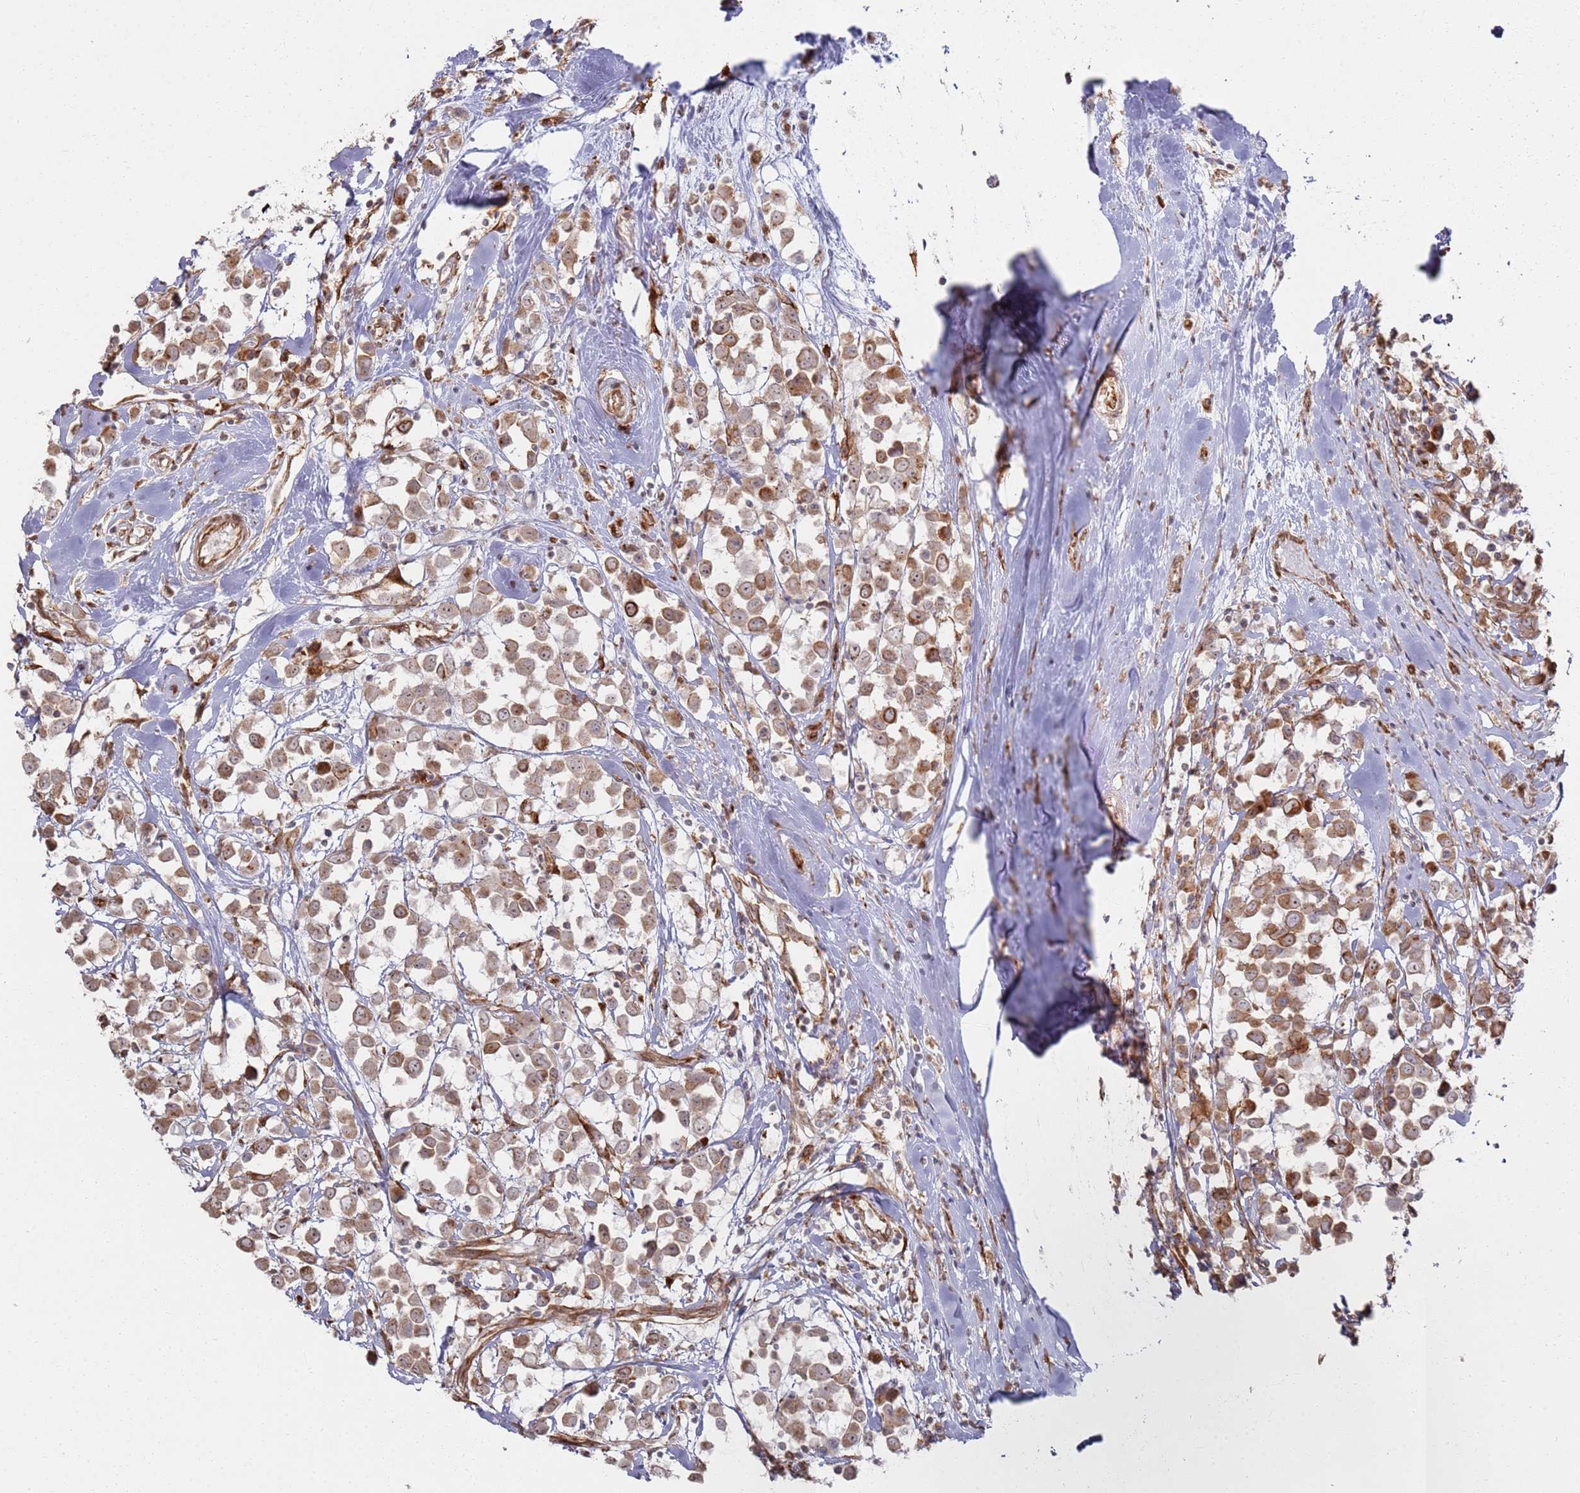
{"staining": {"intensity": "moderate", "quantity": ">75%", "location": "cytoplasmic/membranous"}, "tissue": "breast cancer", "cell_type": "Tumor cells", "image_type": "cancer", "snomed": [{"axis": "morphology", "description": "Duct carcinoma"}, {"axis": "topography", "description": "Breast"}], "caption": "Moderate cytoplasmic/membranous positivity is present in about >75% of tumor cells in breast intraductal carcinoma. The protein is shown in brown color, while the nuclei are stained blue.", "gene": "PHF21A", "patient": {"sex": "female", "age": 61}}